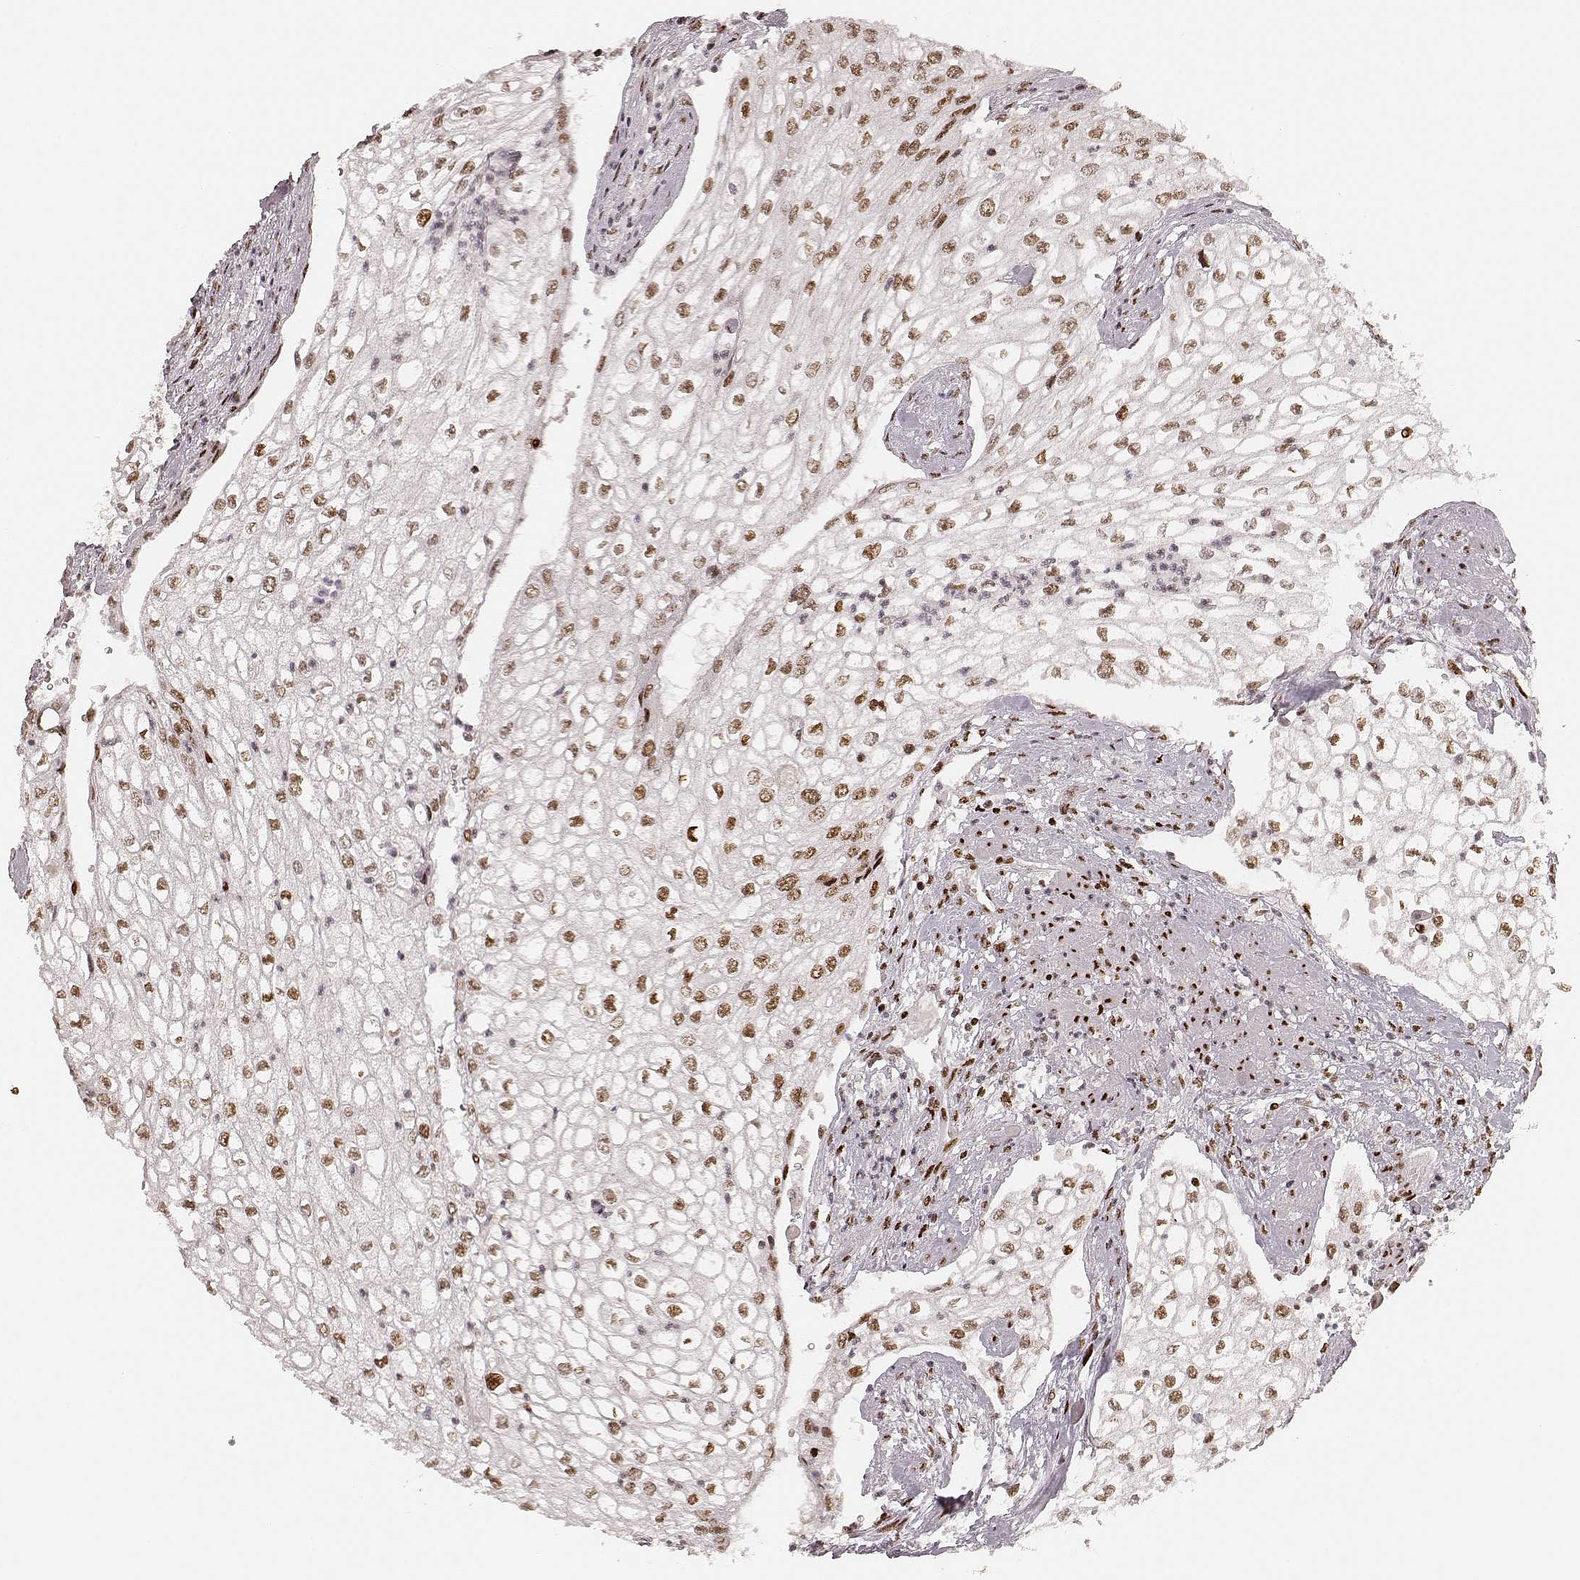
{"staining": {"intensity": "moderate", "quantity": ">75%", "location": "nuclear"}, "tissue": "urothelial cancer", "cell_type": "Tumor cells", "image_type": "cancer", "snomed": [{"axis": "morphology", "description": "Urothelial carcinoma, High grade"}, {"axis": "topography", "description": "Urinary bladder"}], "caption": "A brown stain labels moderate nuclear positivity of a protein in human high-grade urothelial carcinoma tumor cells.", "gene": "HNRNPC", "patient": {"sex": "male", "age": 62}}